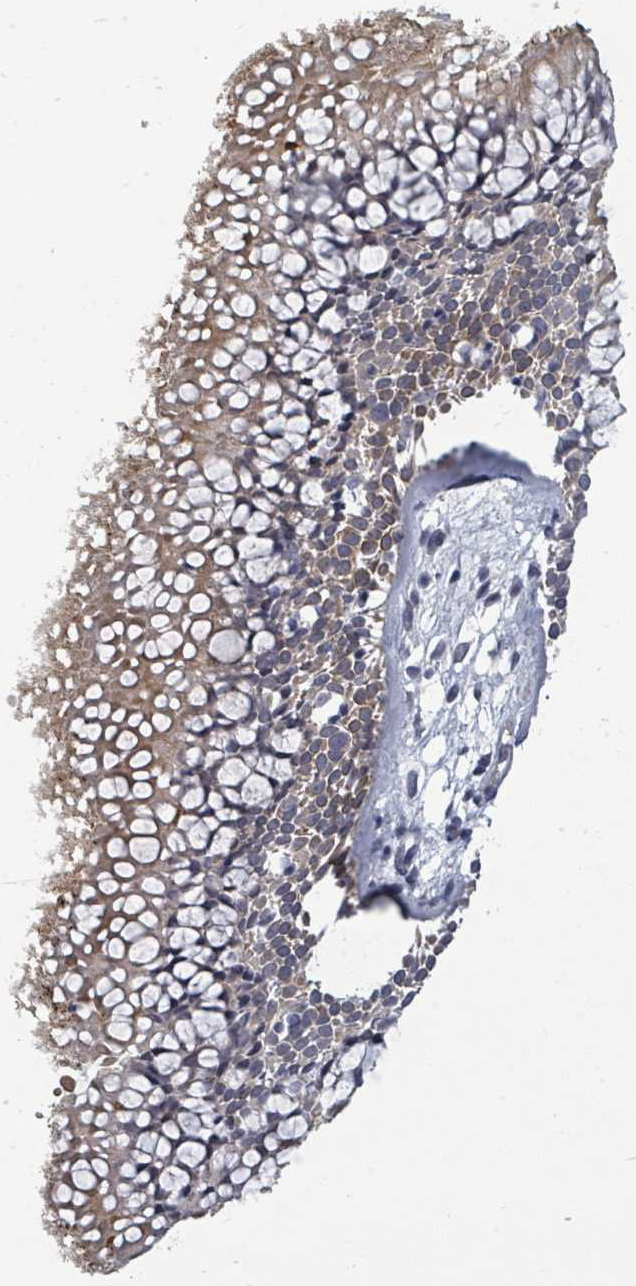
{"staining": {"intensity": "weak", "quantity": "25%-75%", "location": "cytoplasmic/membranous"}, "tissue": "nasopharynx", "cell_type": "Respiratory epithelial cells", "image_type": "normal", "snomed": [{"axis": "morphology", "description": "Normal tissue, NOS"}, {"axis": "topography", "description": "Nasopharynx"}], "caption": "IHC histopathology image of unremarkable human nasopharynx stained for a protein (brown), which exhibits low levels of weak cytoplasmic/membranous positivity in approximately 25%-75% of respiratory epithelial cells.", "gene": "PTPN20", "patient": {"sex": "male", "age": 65}}